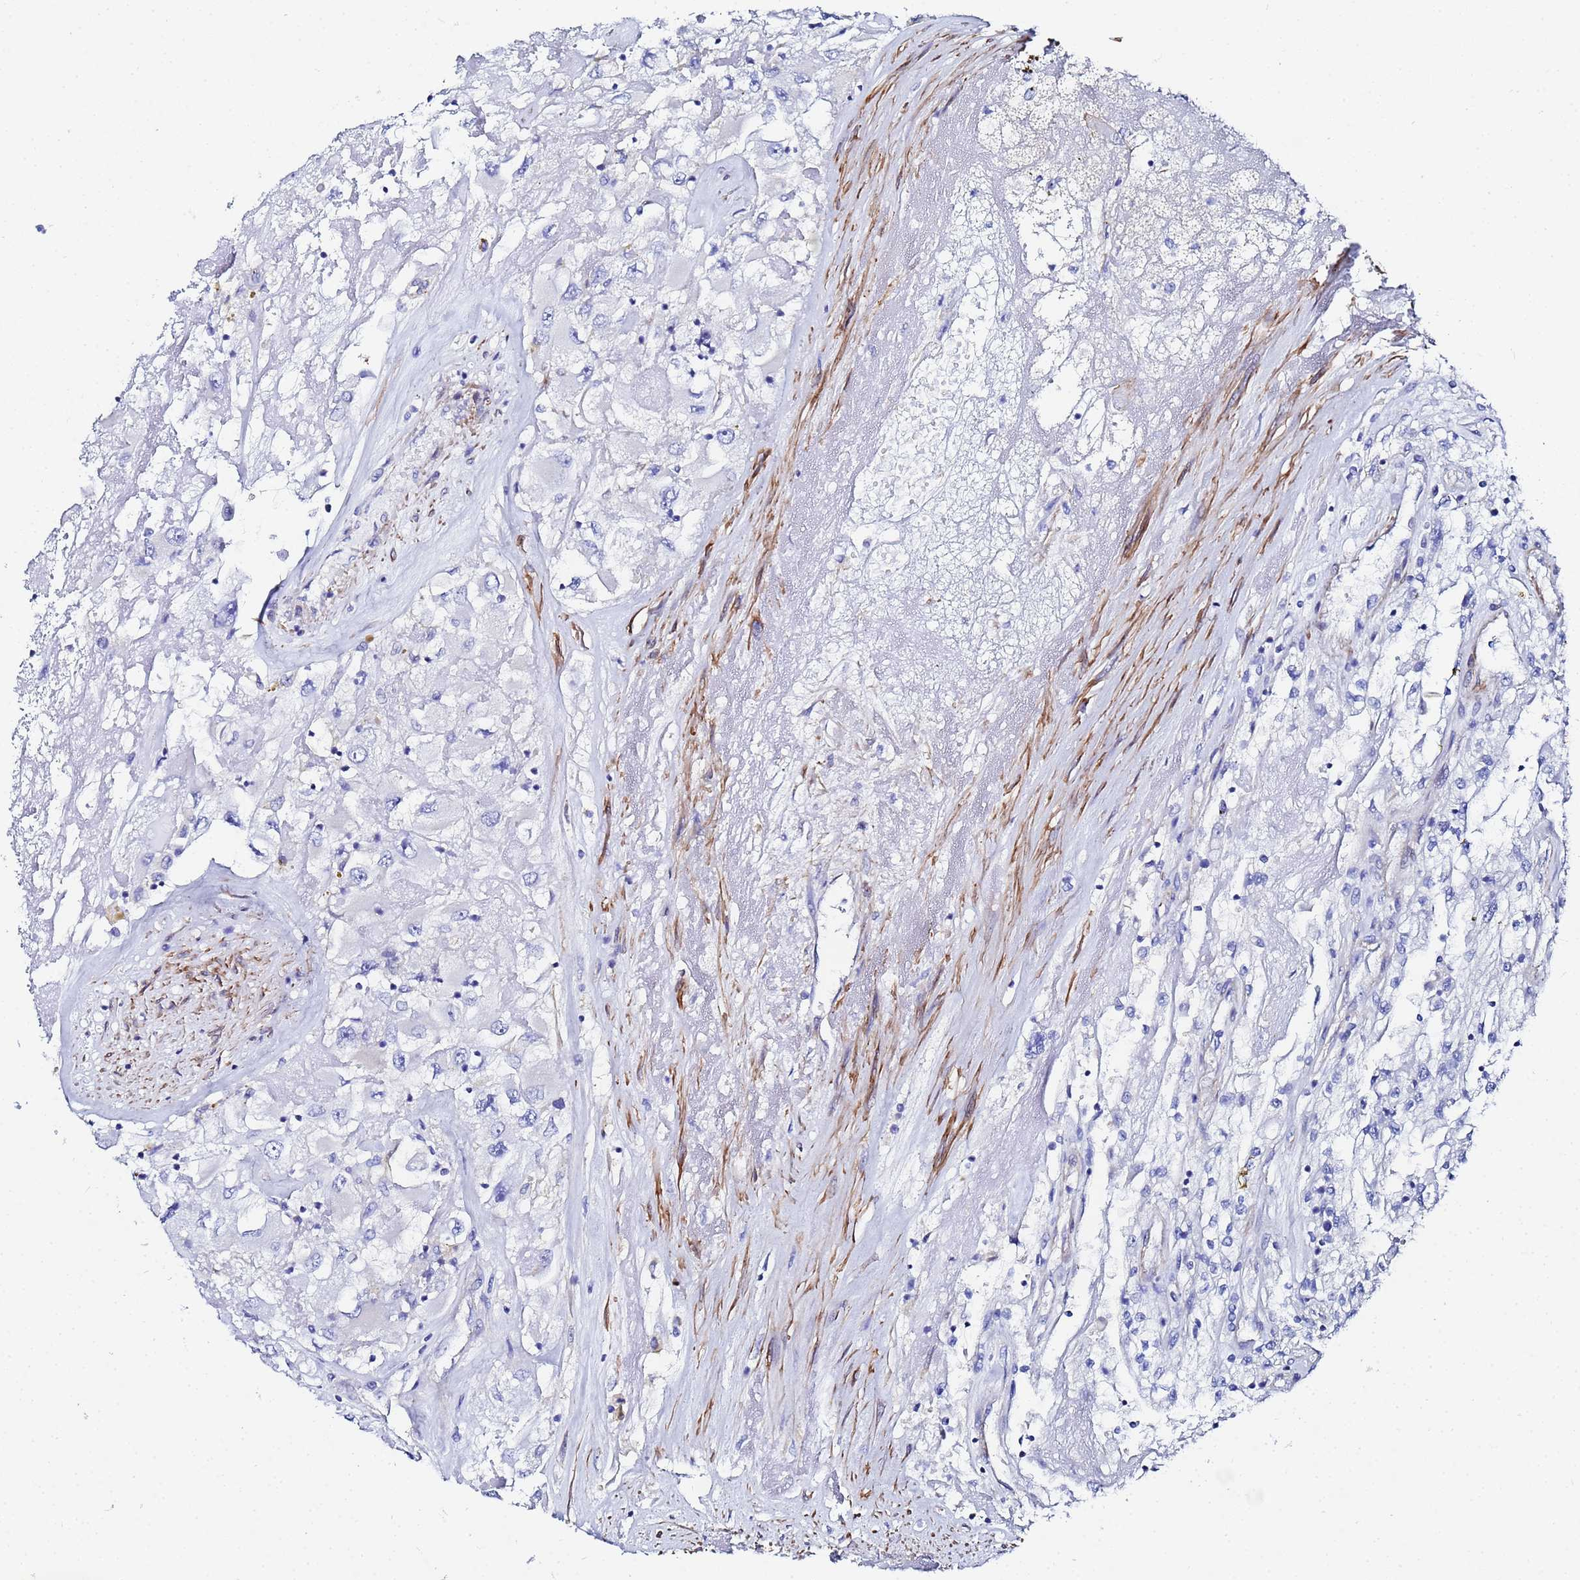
{"staining": {"intensity": "negative", "quantity": "none", "location": "none"}, "tissue": "renal cancer", "cell_type": "Tumor cells", "image_type": "cancer", "snomed": [{"axis": "morphology", "description": "Adenocarcinoma, NOS"}, {"axis": "topography", "description": "Kidney"}], "caption": "IHC photomicrograph of renal cancer (adenocarcinoma) stained for a protein (brown), which exhibits no positivity in tumor cells.", "gene": "RAB39B", "patient": {"sex": "female", "age": 52}}